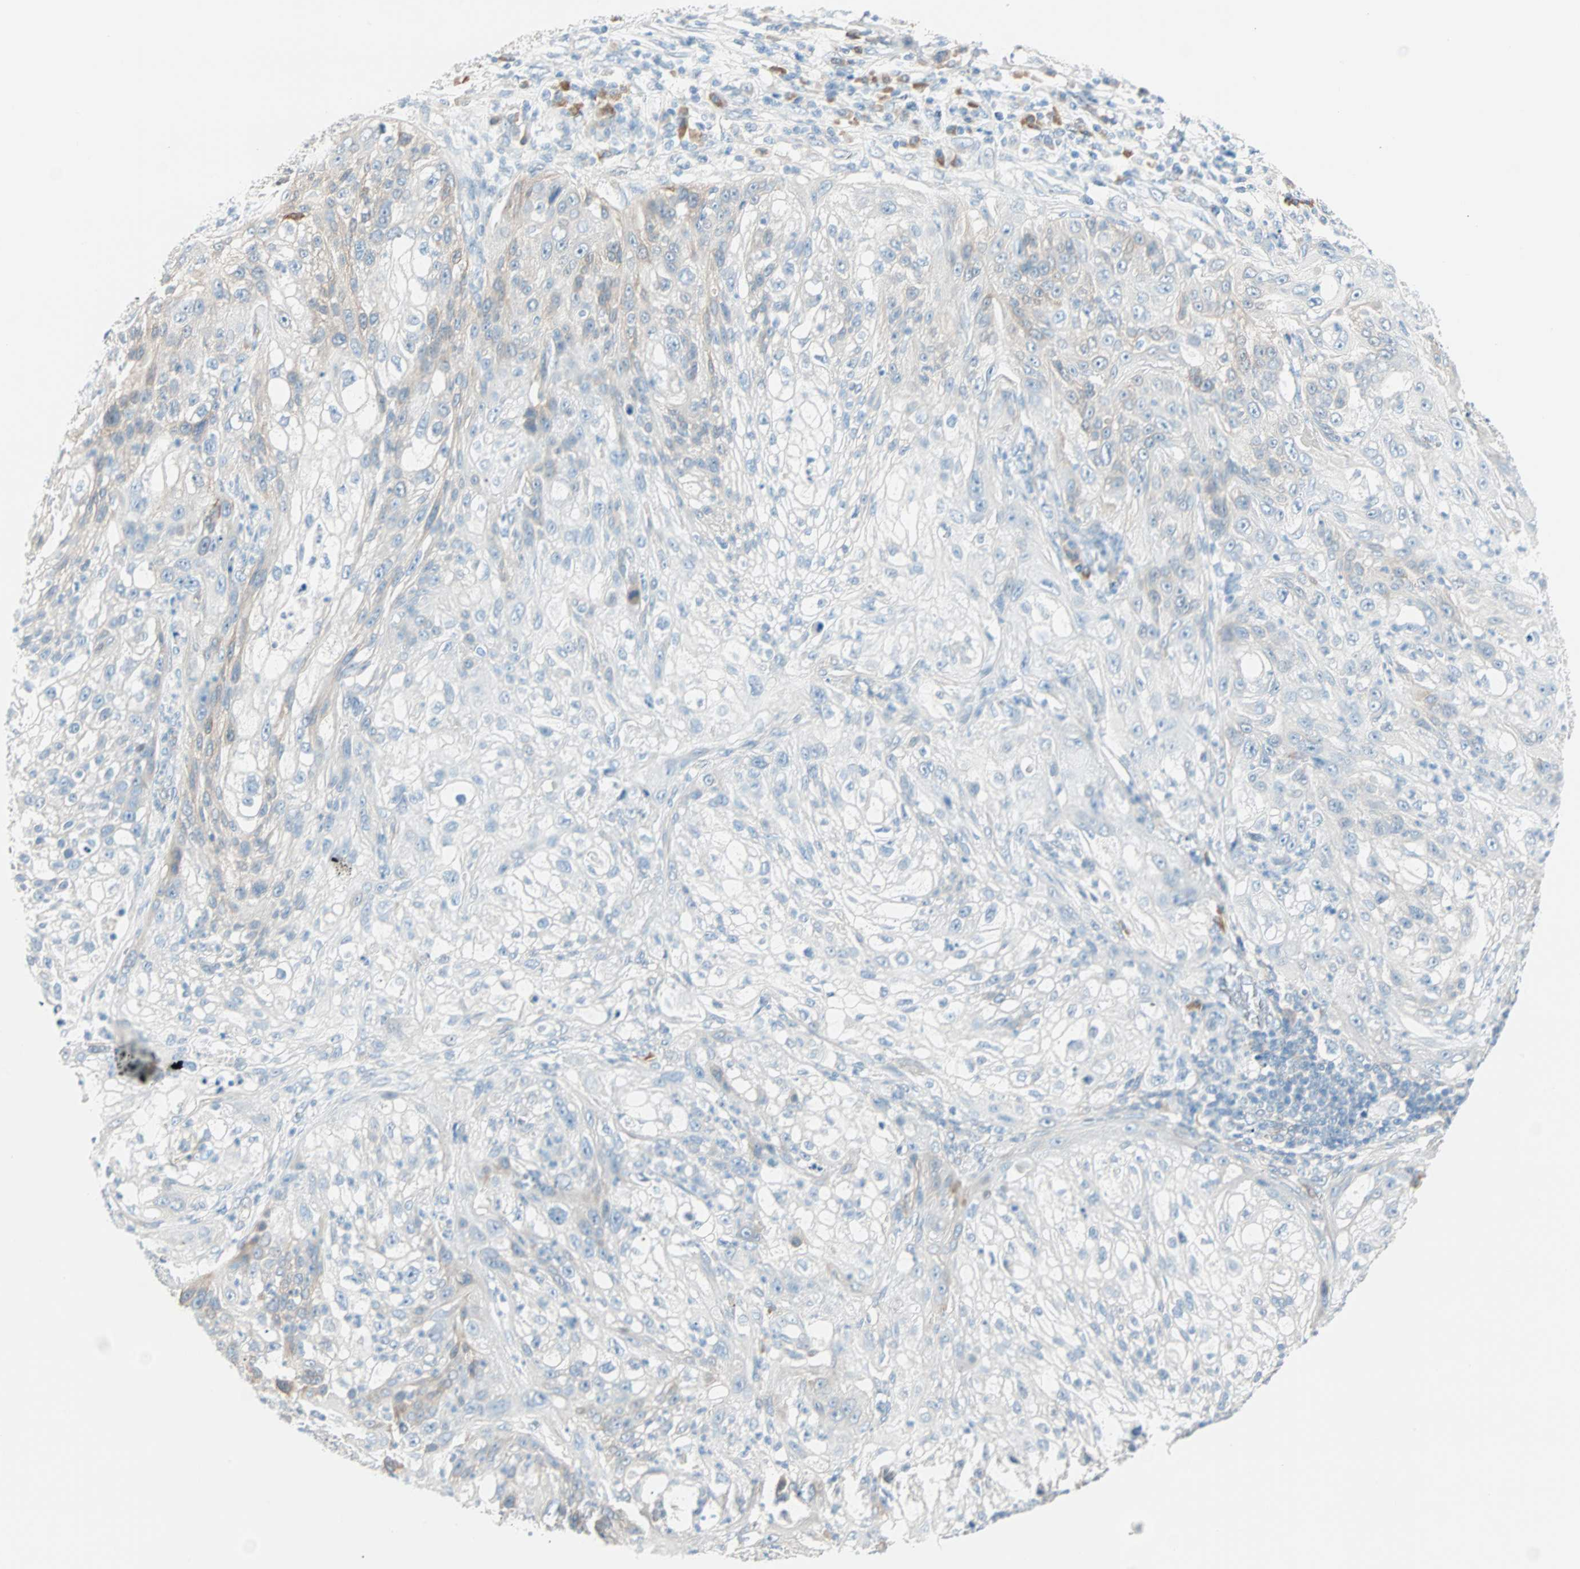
{"staining": {"intensity": "weak", "quantity": "<25%", "location": "cytoplasmic/membranous"}, "tissue": "lung cancer", "cell_type": "Tumor cells", "image_type": "cancer", "snomed": [{"axis": "morphology", "description": "Inflammation, NOS"}, {"axis": "morphology", "description": "Squamous cell carcinoma, NOS"}, {"axis": "topography", "description": "Lymph node"}, {"axis": "topography", "description": "Soft tissue"}, {"axis": "topography", "description": "Lung"}], "caption": "Immunohistochemistry histopathology image of neoplastic tissue: human lung cancer stained with DAB (3,3'-diaminobenzidine) exhibits no significant protein expression in tumor cells.", "gene": "ATF6", "patient": {"sex": "male", "age": 66}}